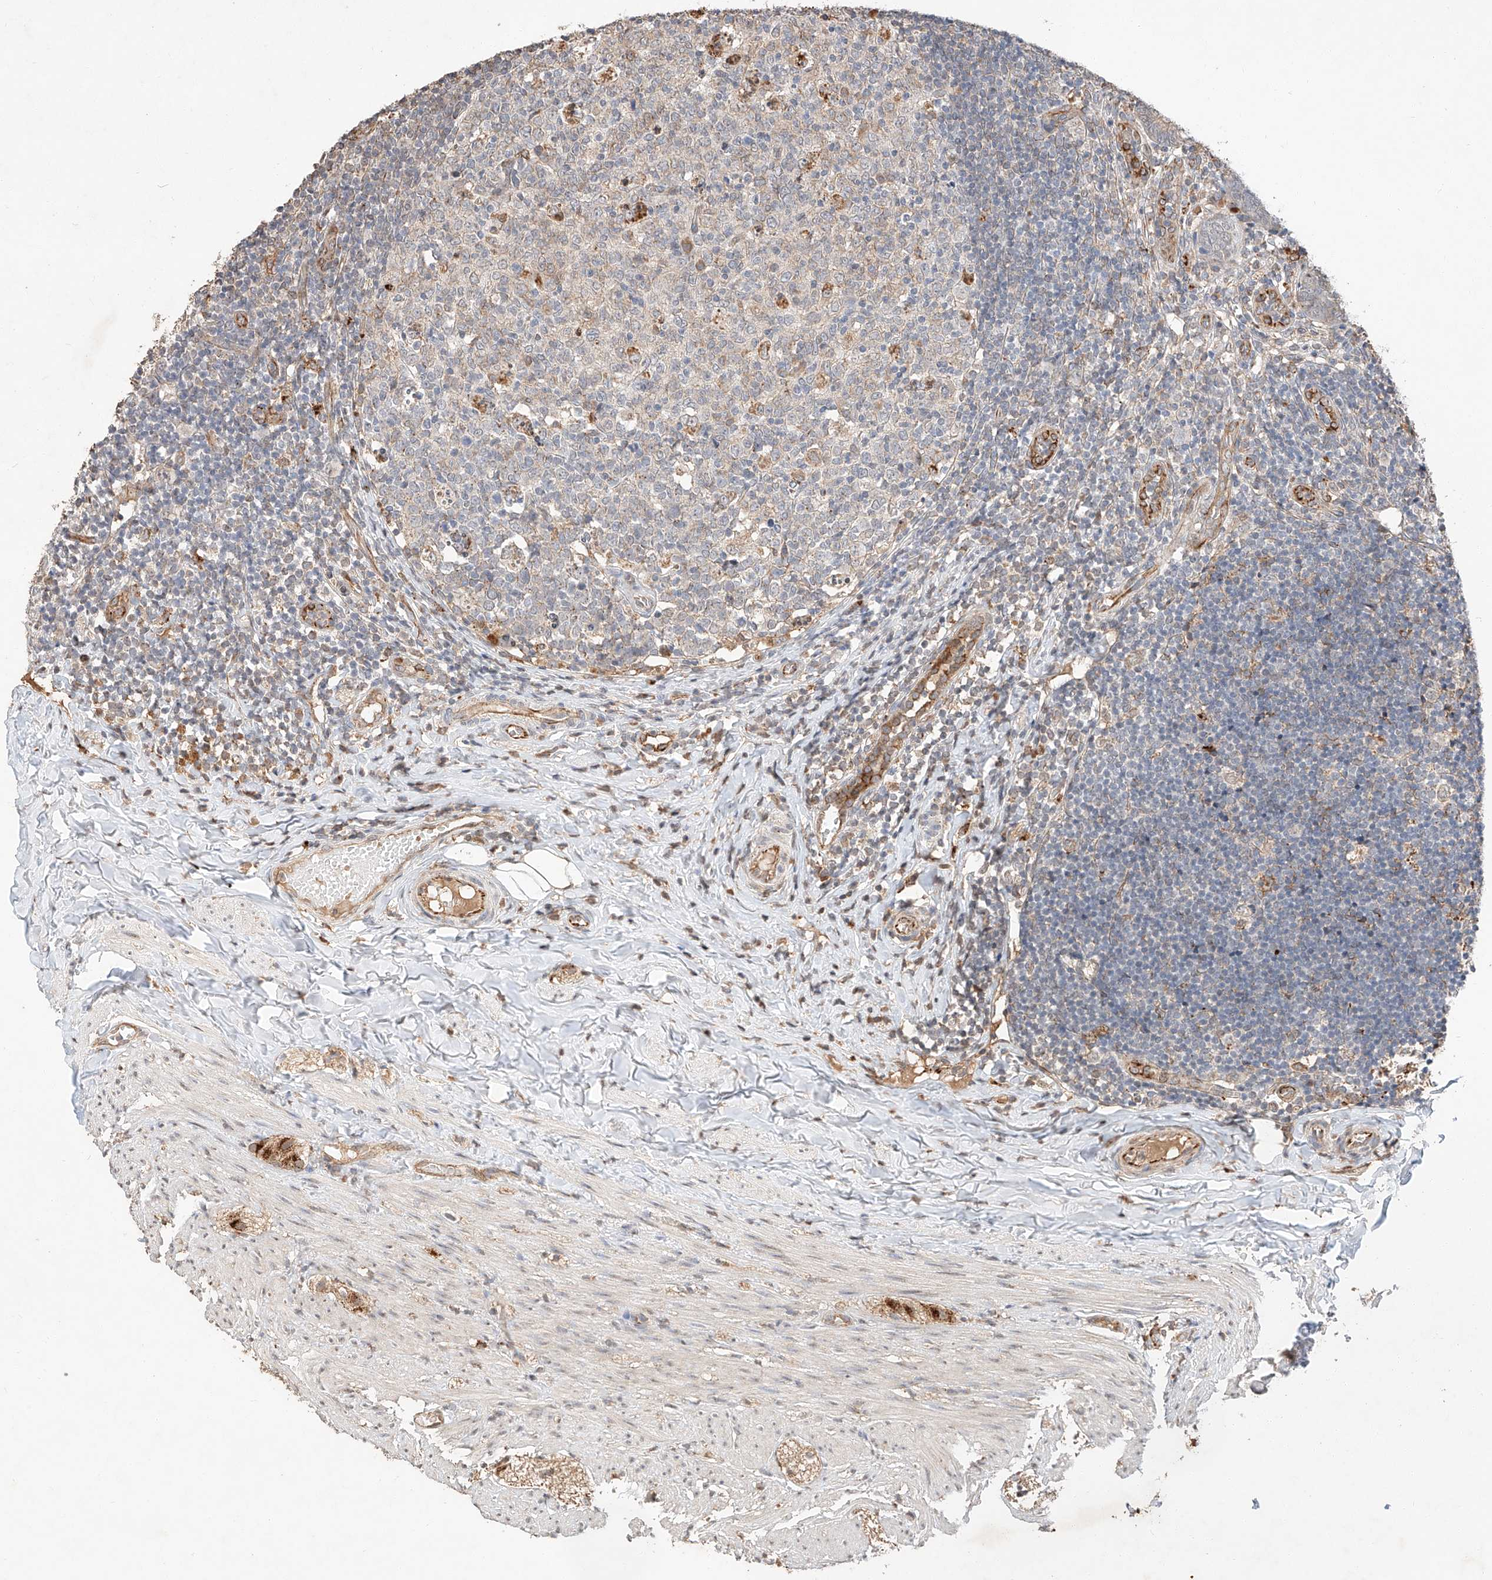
{"staining": {"intensity": "moderate", "quantity": "25%-75%", "location": "cytoplasmic/membranous"}, "tissue": "appendix", "cell_type": "Glandular cells", "image_type": "normal", "snomed": [{"axis": "morphology", "description": "Normal tissue, NOS"}, {"axis": "topography", "description": "Appendix"}], "caption": "Protein staining reveals moderate cytoplasmic/membranous staining in about 25%-75% of glandular cells in unremarkable appendix. Immunohistochemistry (ihc) stains the protein in brown and the nuclei are stained blue.", "gene": "SUSD6", "patient": {"sex": "male", "age": 8}}